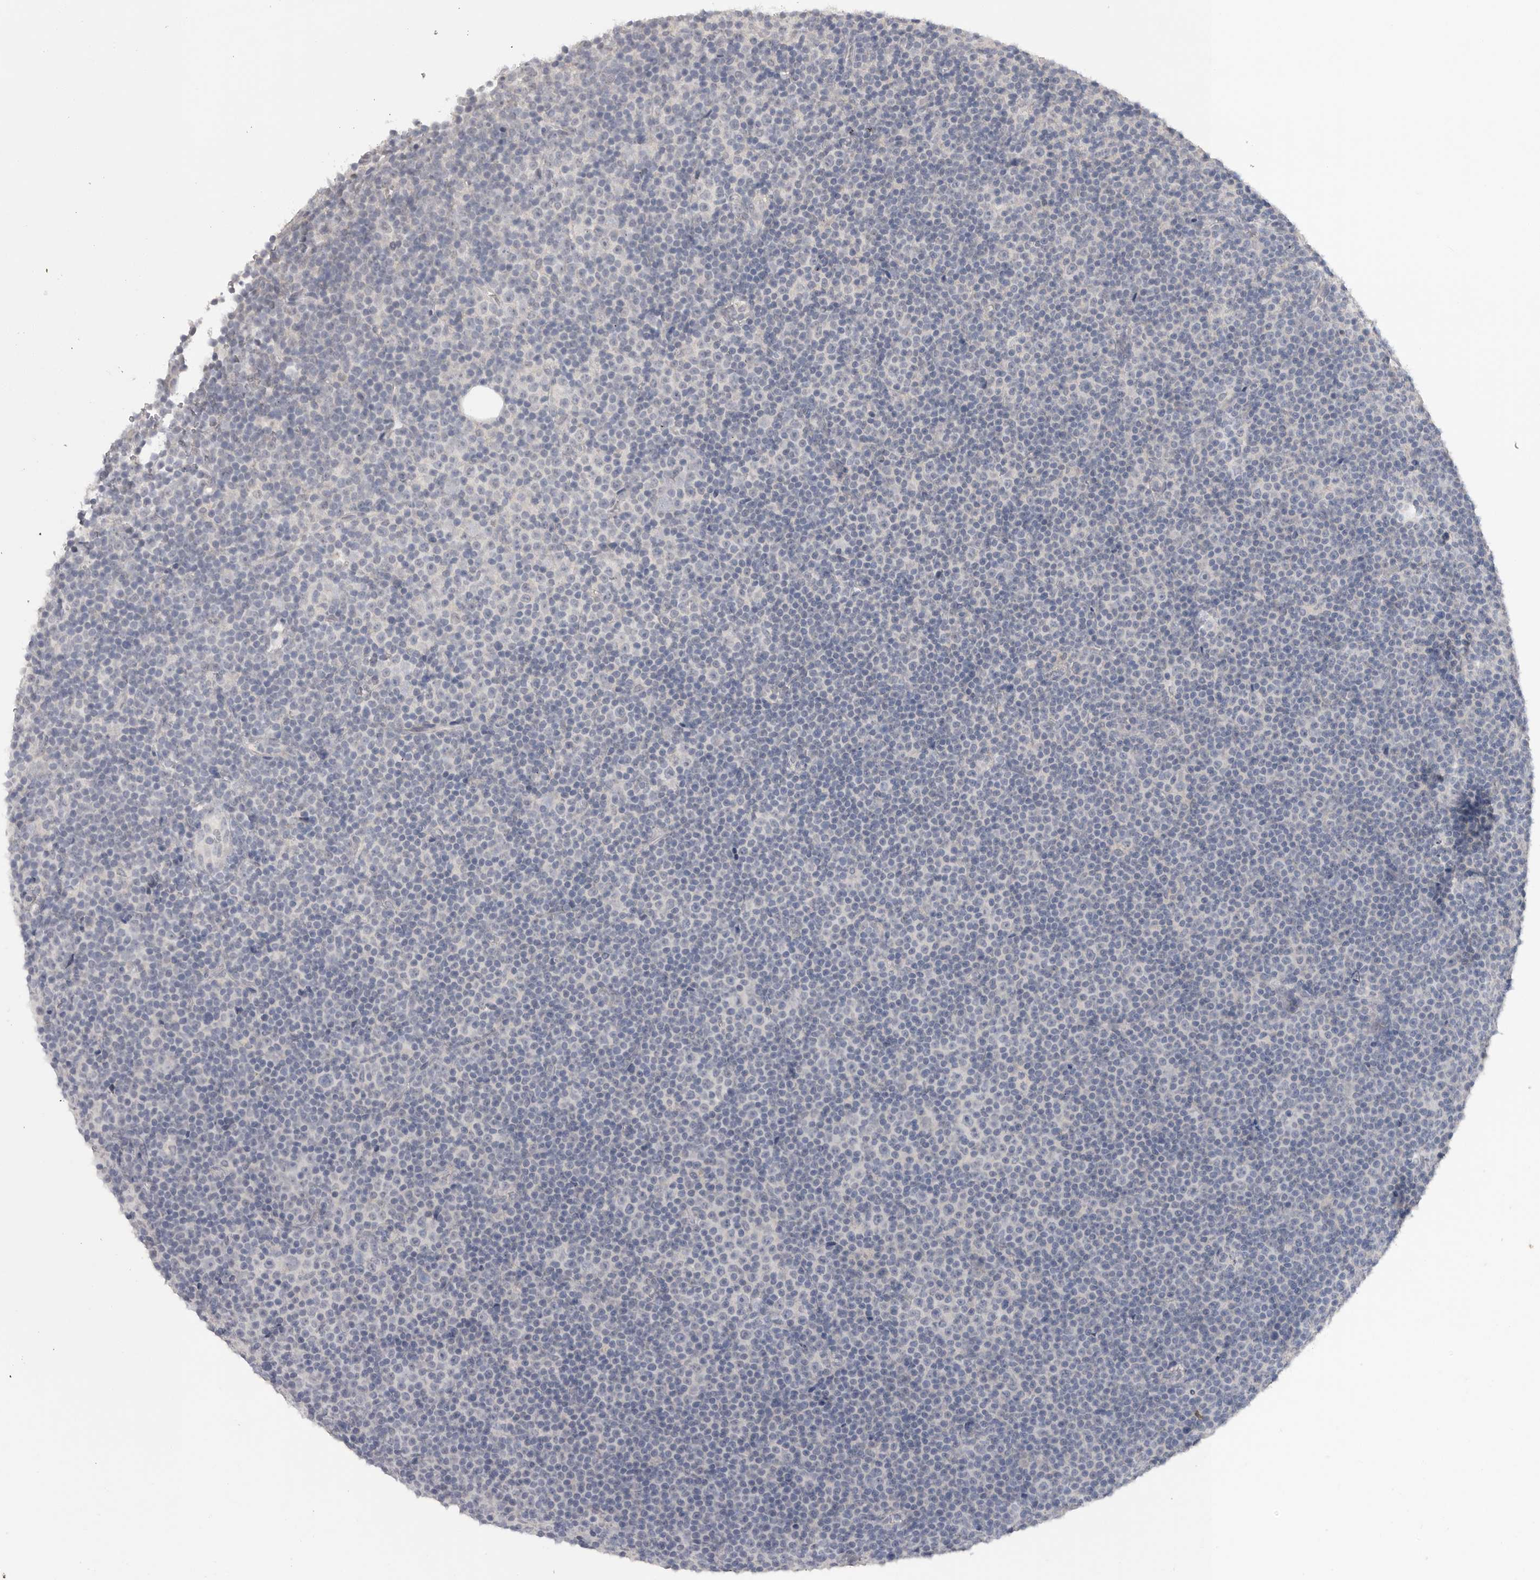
{"staining": {"intensity": "negative", "quantity": "none", "location": "none"}, "tissue": "lymphoma", "cell_type": "Tumor cells", "image_type": "cancer", "snomed": [{"axis": "morphology", "description": "Malignant lymphoma, non-Hodgkin's type, Low grade"}, {"axis": "topography", "description": "Lymph node"}], "caption": "DAB (3,3'-diaminobenzidine) immunohistochemical staining of malignant lymphoma, non-Hodgkin's type (low-grade) demonstrates no significant expression in tumor cells.", "gene": "REG4", "patient": {"sex": "female", "age": 67}}